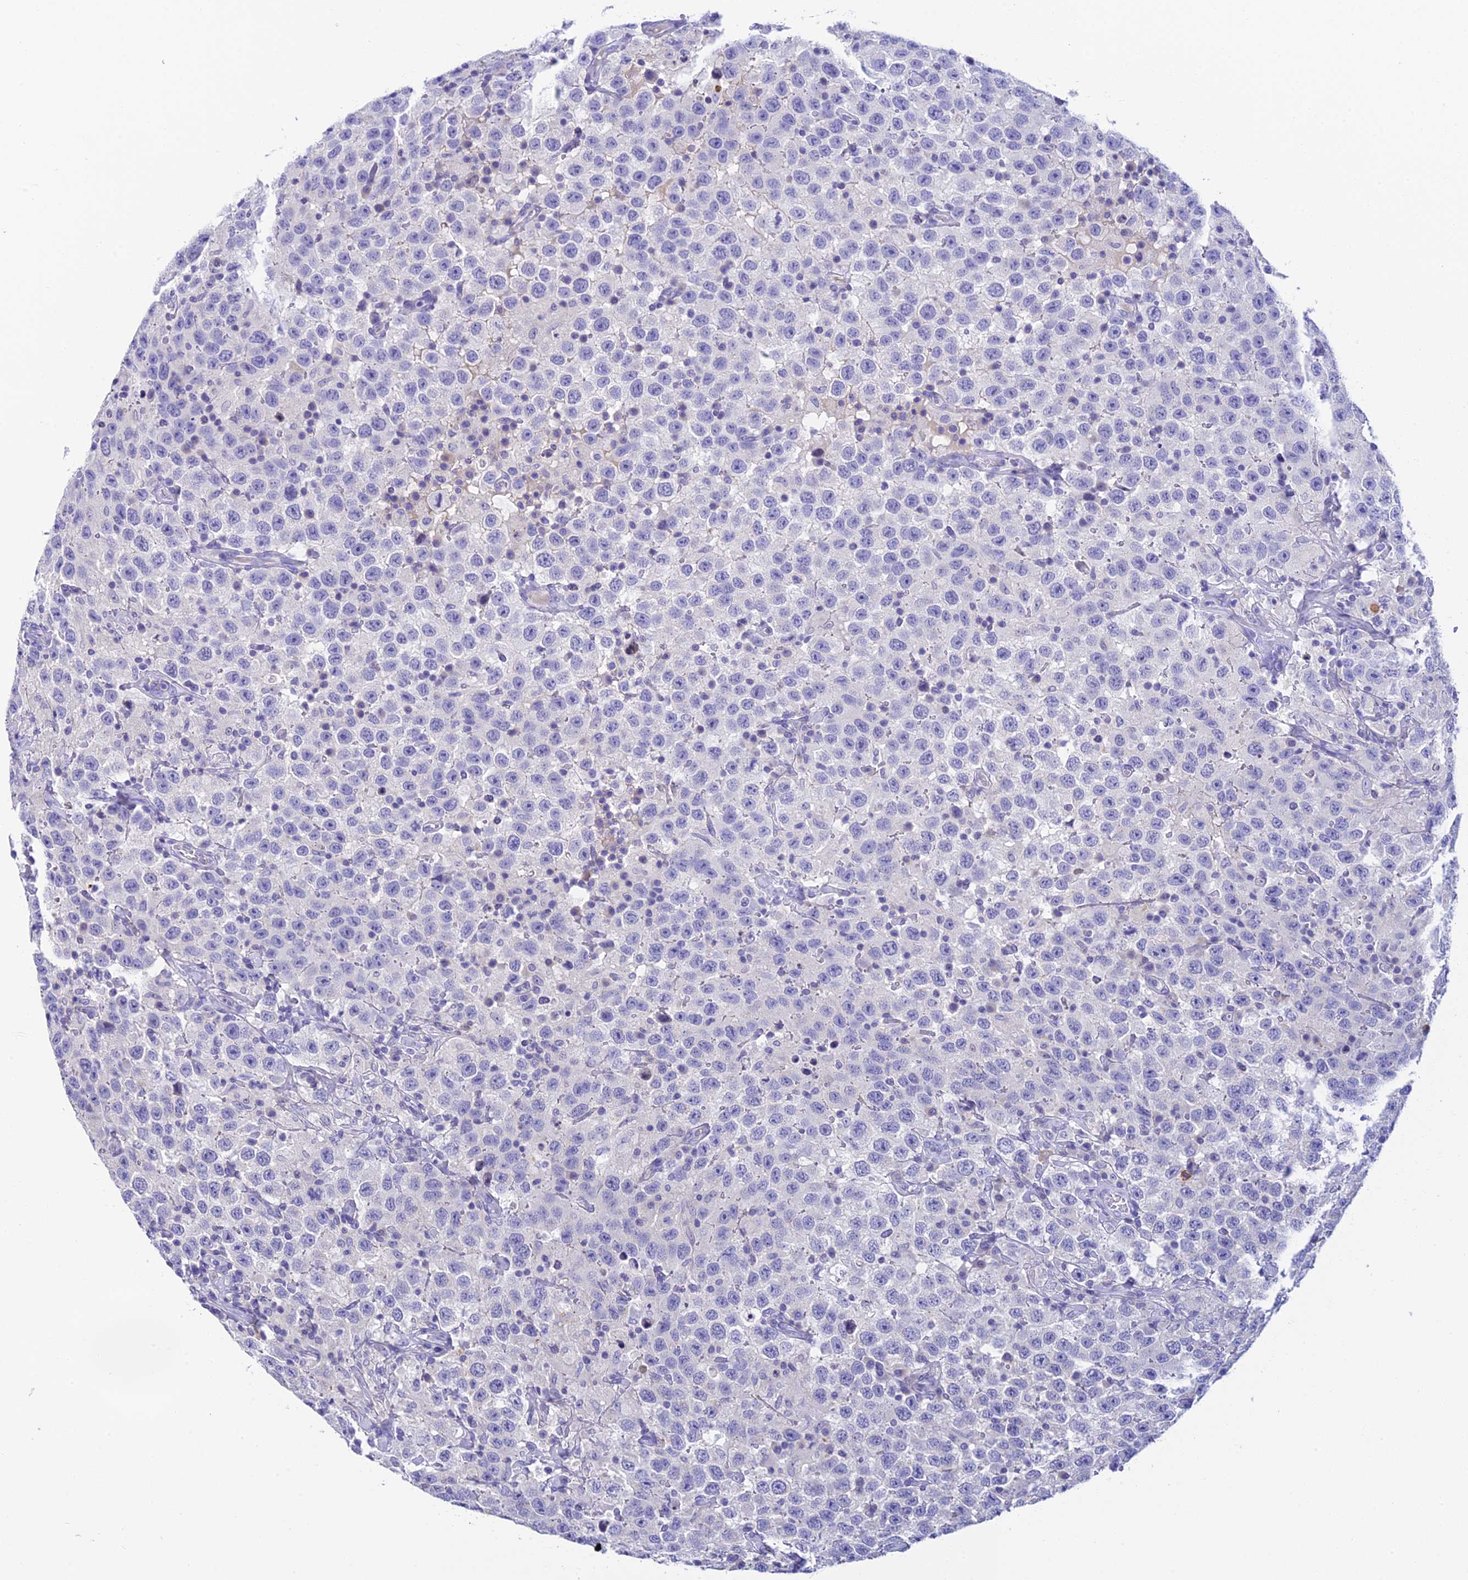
{"staining": {"intensity": "negative", "quantity": "none", "location": "none"}, "tissue": "testis cancer", "cell_type": "Tumor cells", "image_type": "cancer", "snomed": [{"axis": "morphology", "description": "Seminoma, NOS"}, {"axis": "topography", "description": "Testis"}], "caption": "The image reveals no staining of tumor cells in testis cancer (seminoma). (DAB IHC, high magnification).", "gene": "C12orf29", "patient": {"sex": "male", "age": 41}}